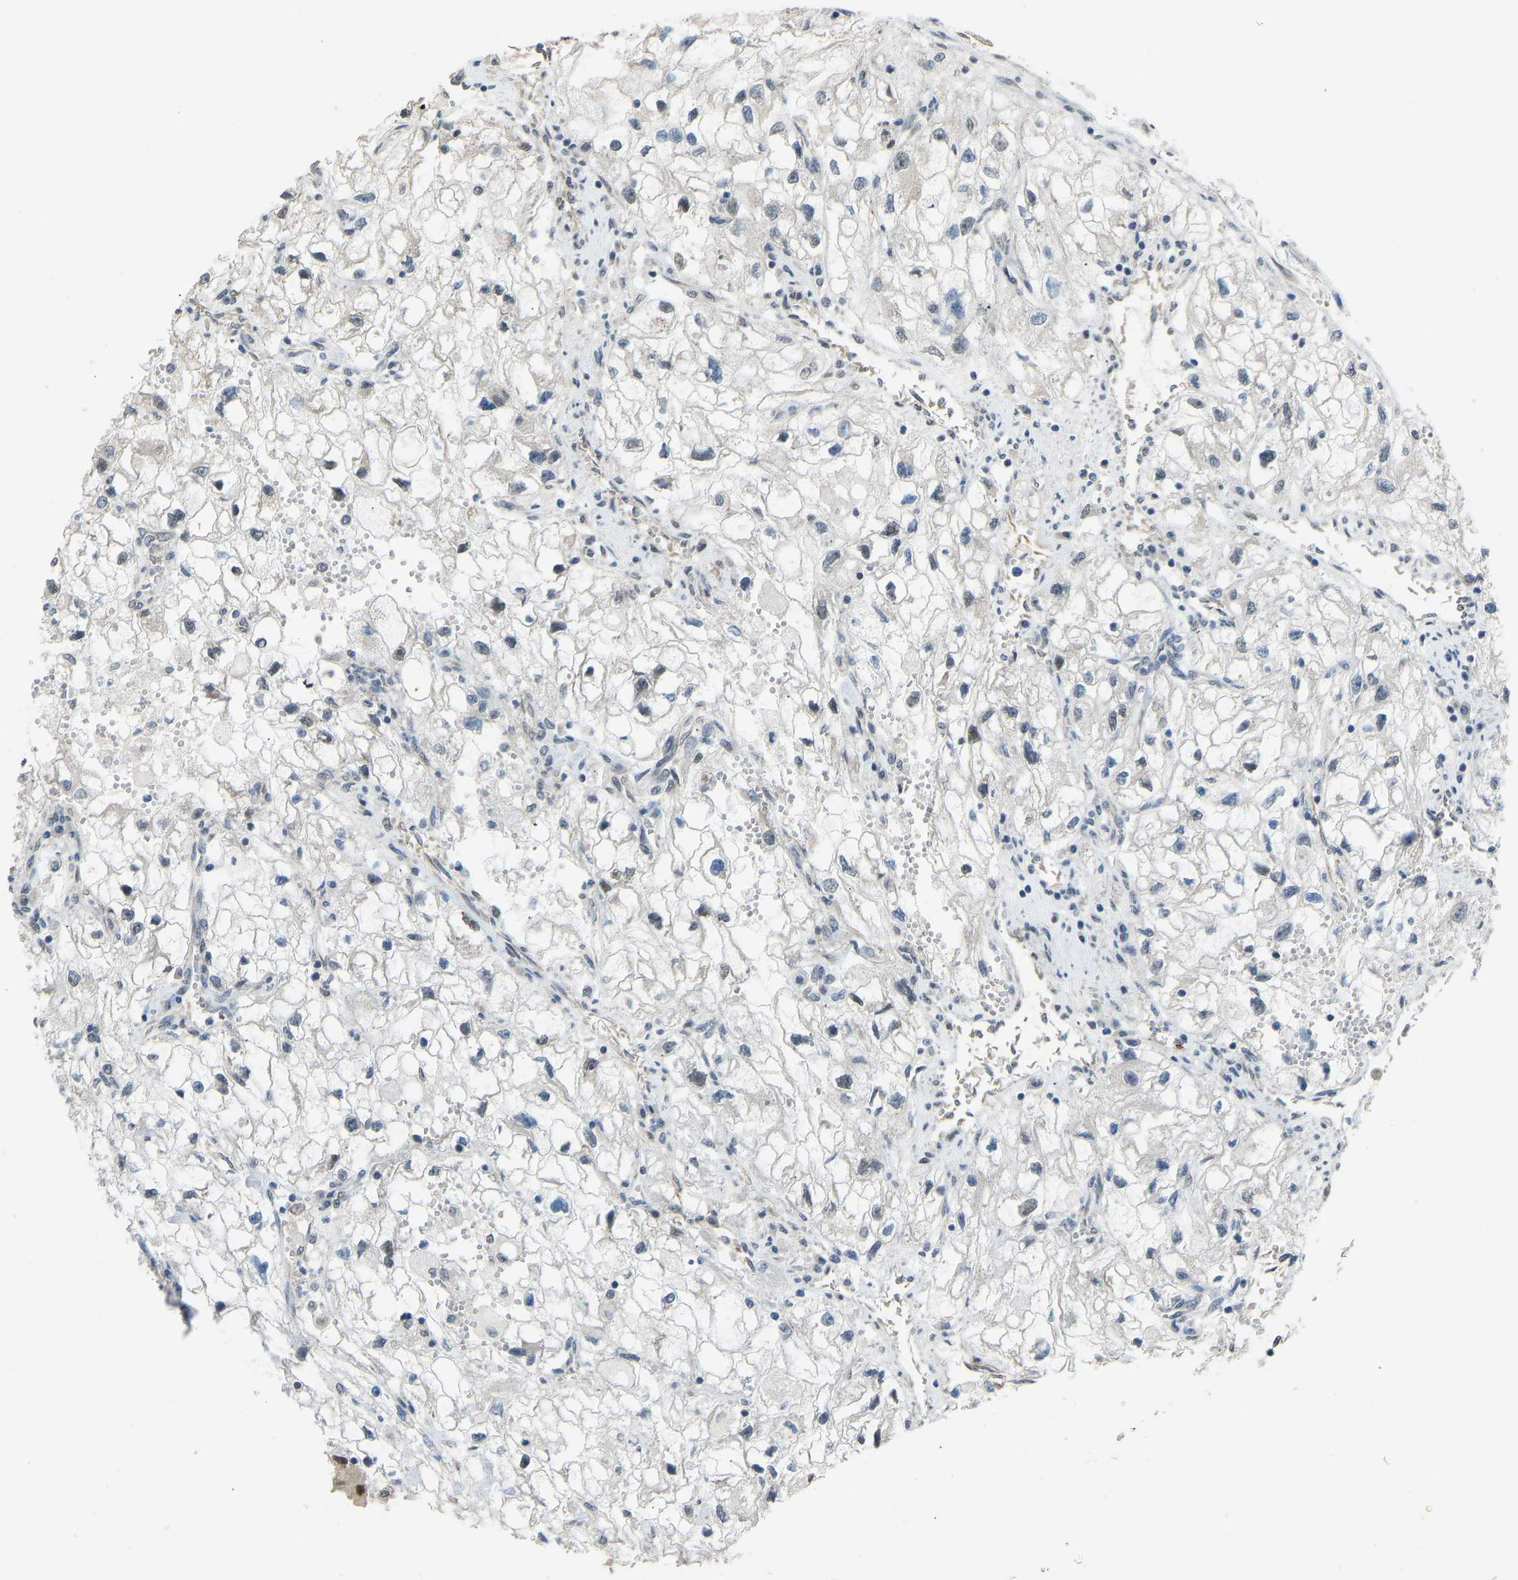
{"staining": {"intensity": "negative", "quantity": "none", "location": "none"}, "tissue": "renal cancer", "cell_type": "Tumor cells", "image_type": "cancer", "snomed": [{"axis": "morphology", "description": "Adenocarcinoma, NOS"}, {"axis": "topography", "description": "Kidney"}], "caption": "Tumor cells show no significant expression in renal cancer. Nuclei are stained in blue.", "gene": "KPNA6", "patient": {"sex": "female", "age": 70}}